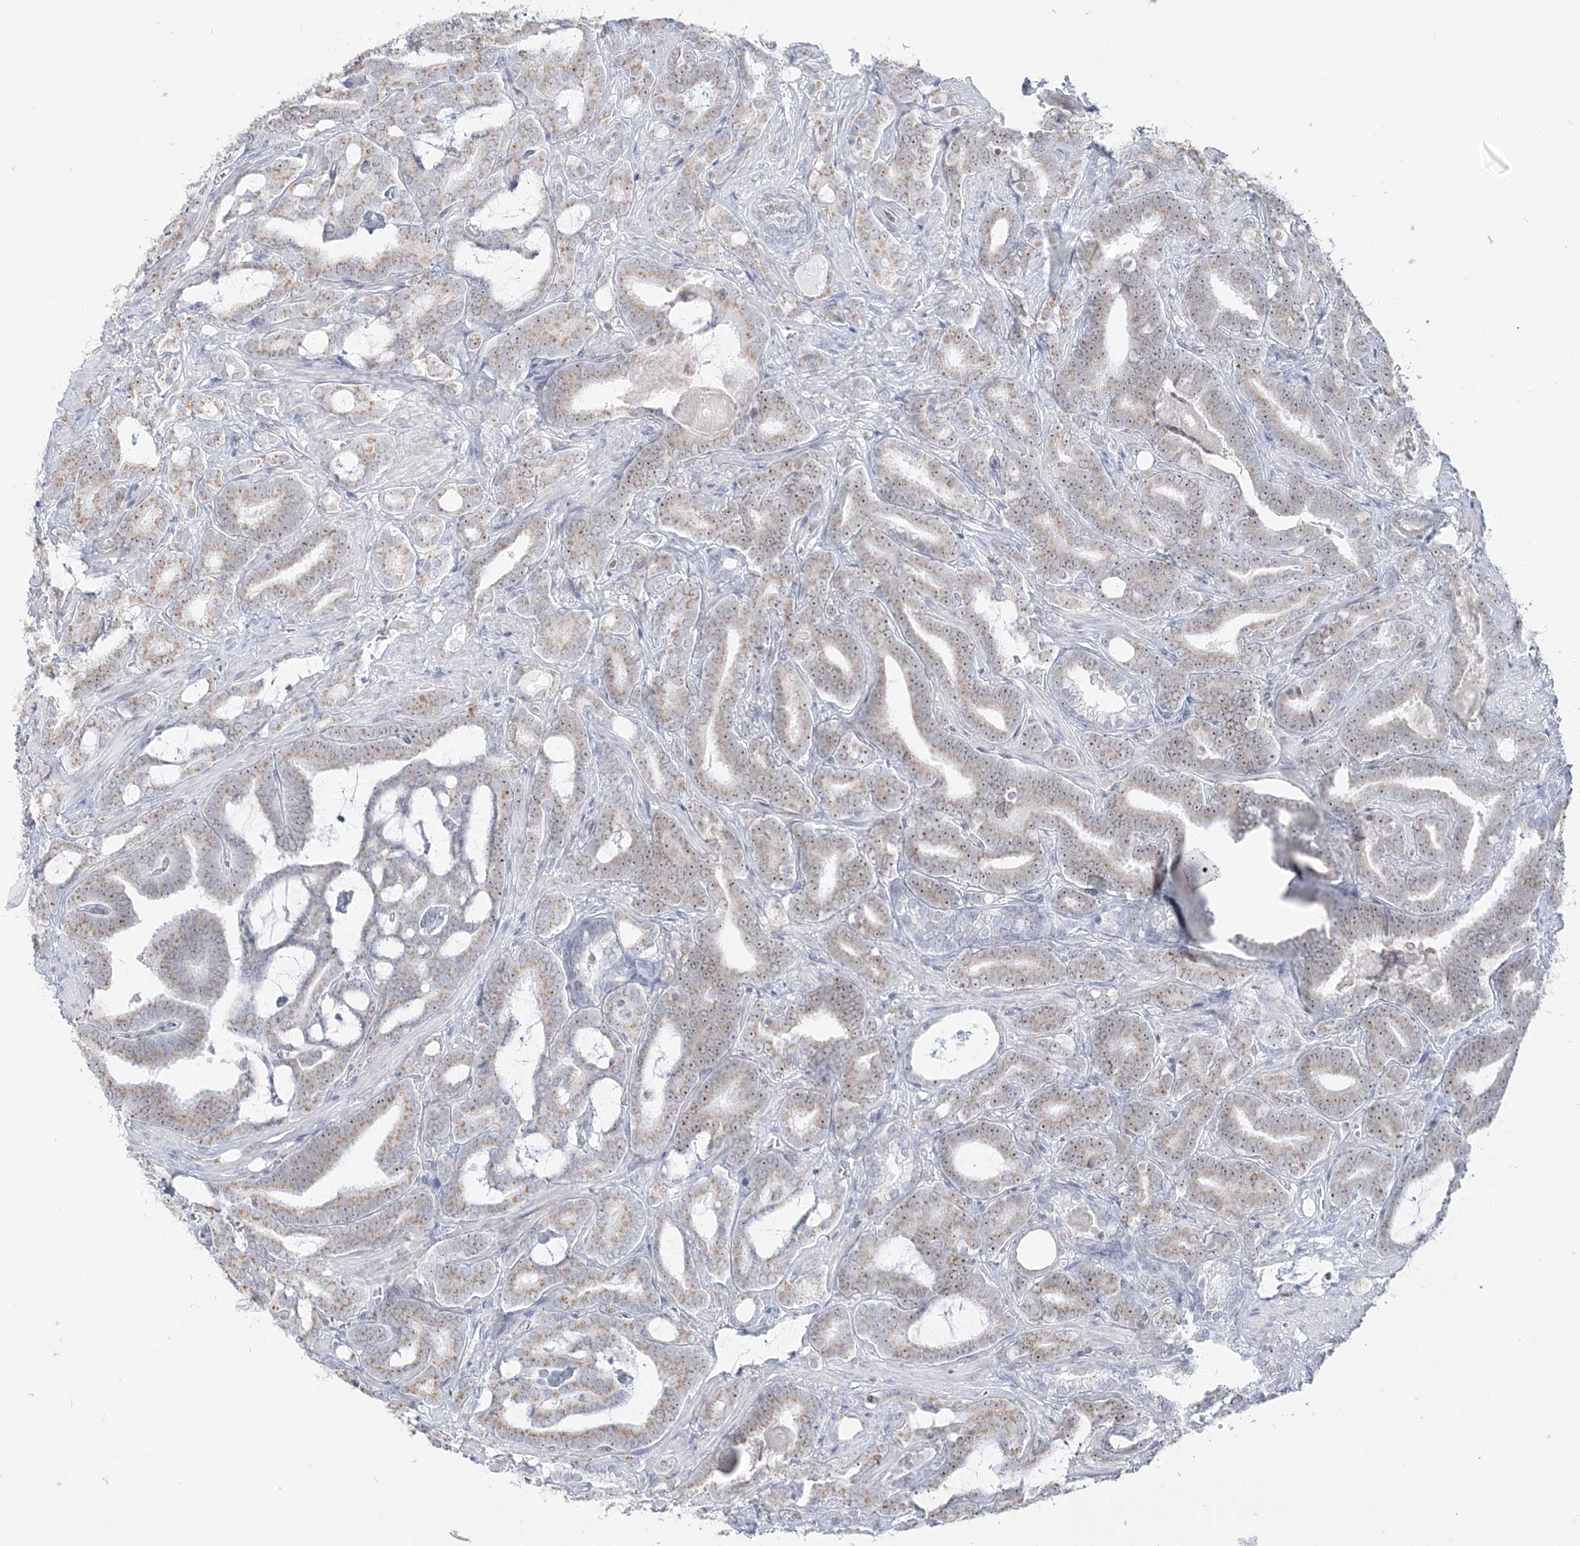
{"staining": {"intensity": "moderate", "quantity": ">75%", "location": "cytoplasmic/membranous,nuclear"}, "tissue": "prostate cancer", "cell_type": "Tumor cells", "image_type": "cancer", "snomed": [{"axis": "morphology", "description": "Adenocarcinoma, High grade"}, {"axis": "topography", "description": "Prostate and seminal vesicle, NOS"}], "caption": "An IHC histopathology image of tumor tissue is shown. Protein staining in brown labels moderate cytoplasmic/membranous and nuclear positivity in adenocarcinoma (high-grade) (prostate) within tumor cells.", "gene": "DDX21", "patient": {"sex": "male", "age": 67}}